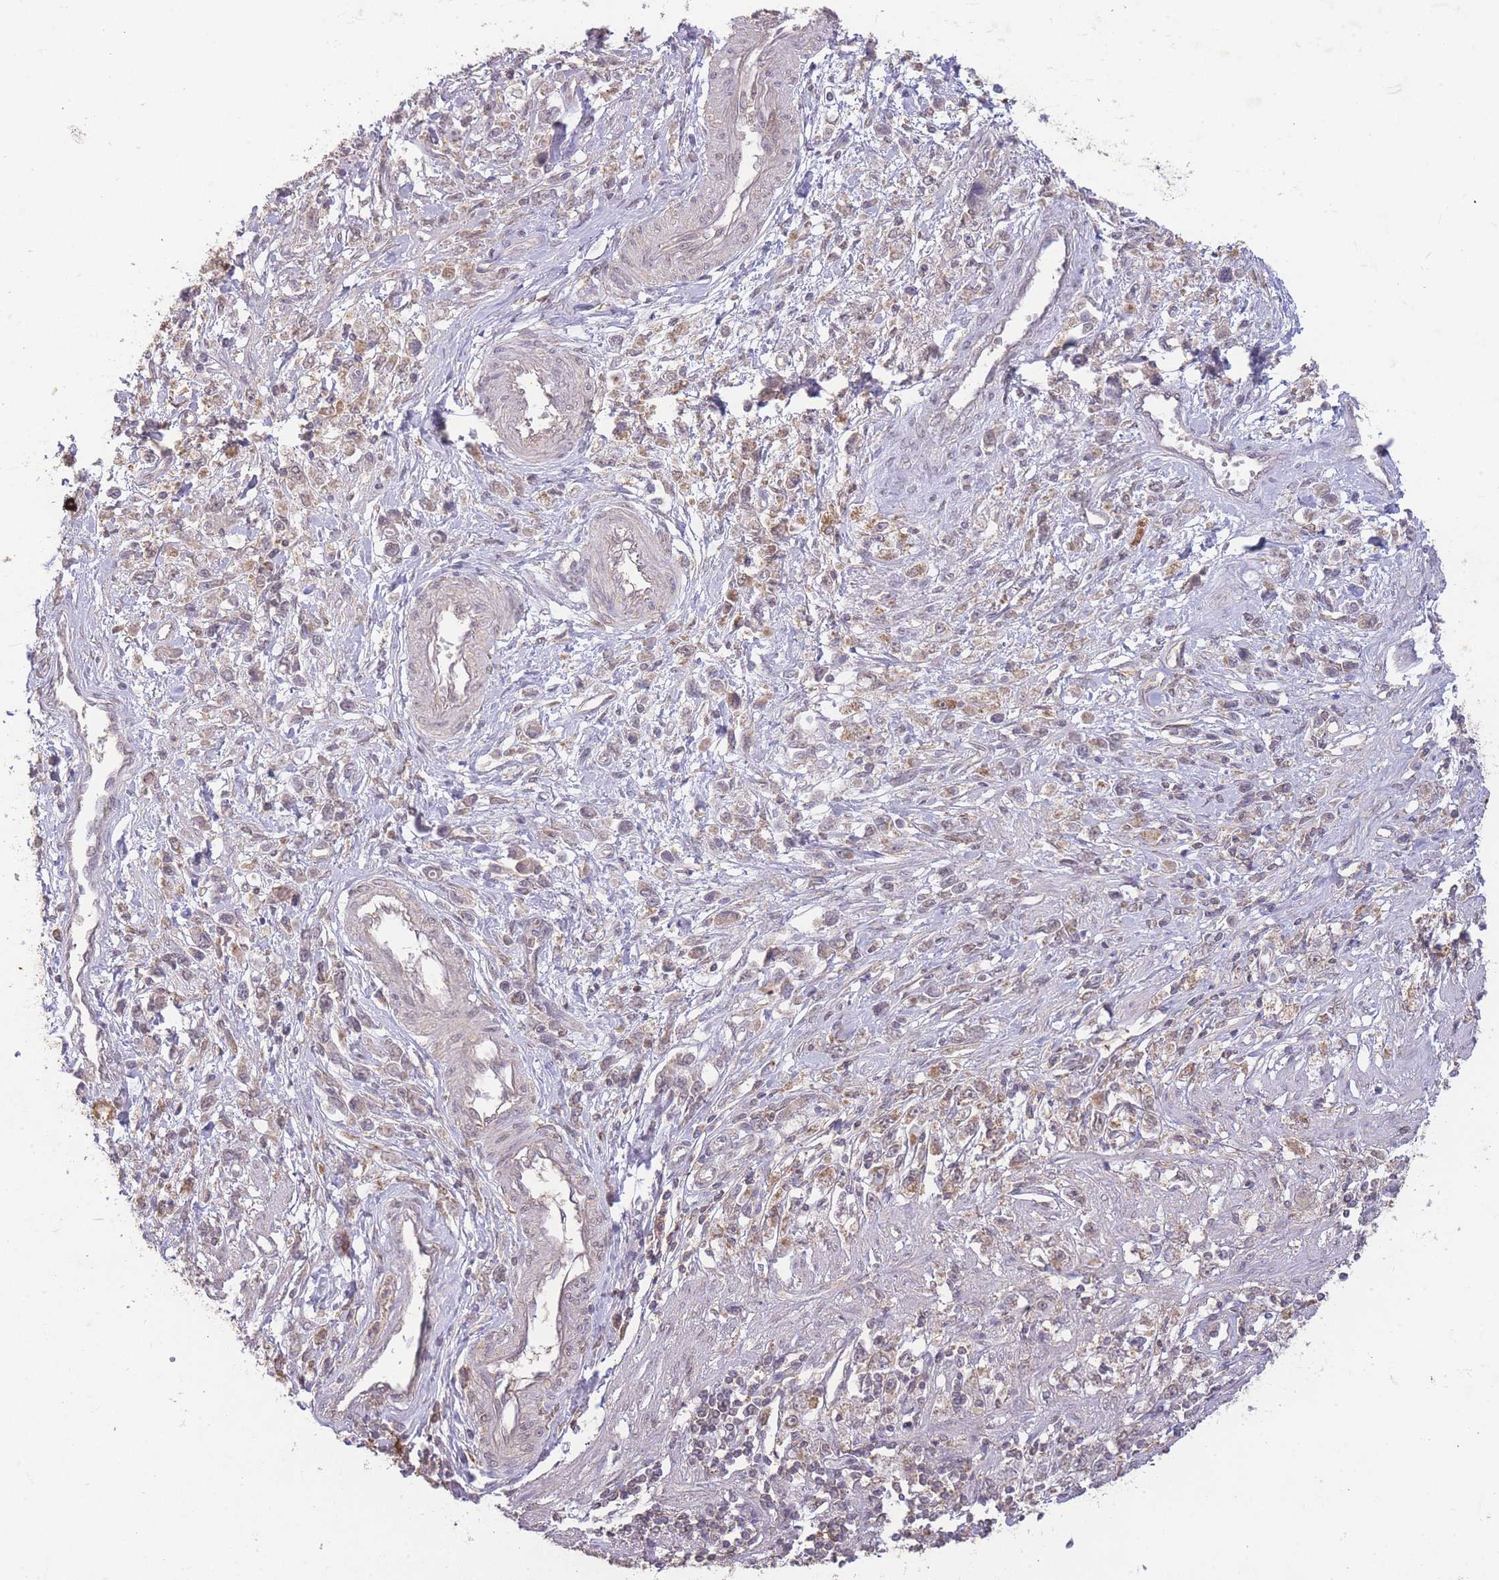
{"staining": {"intensity": "negative", "quantity": "none", "location": "none"}, "tissue": "stomach cancer", "cell_type": "Tumor cells", "image_type": "cancer", "snomed": [{"axis": "morphology", "description": "Adenocarcinoma, NOS"}, {"axis": "topography", "description": "Stomach"}], "caption": "The immunohistochemistry (IHC) micrograph has no significant staining in tumor cells of stomach adenocarcinoma tissue.", "gene": "RNF144B", "patient": {"sex": "female", "age": 59}}